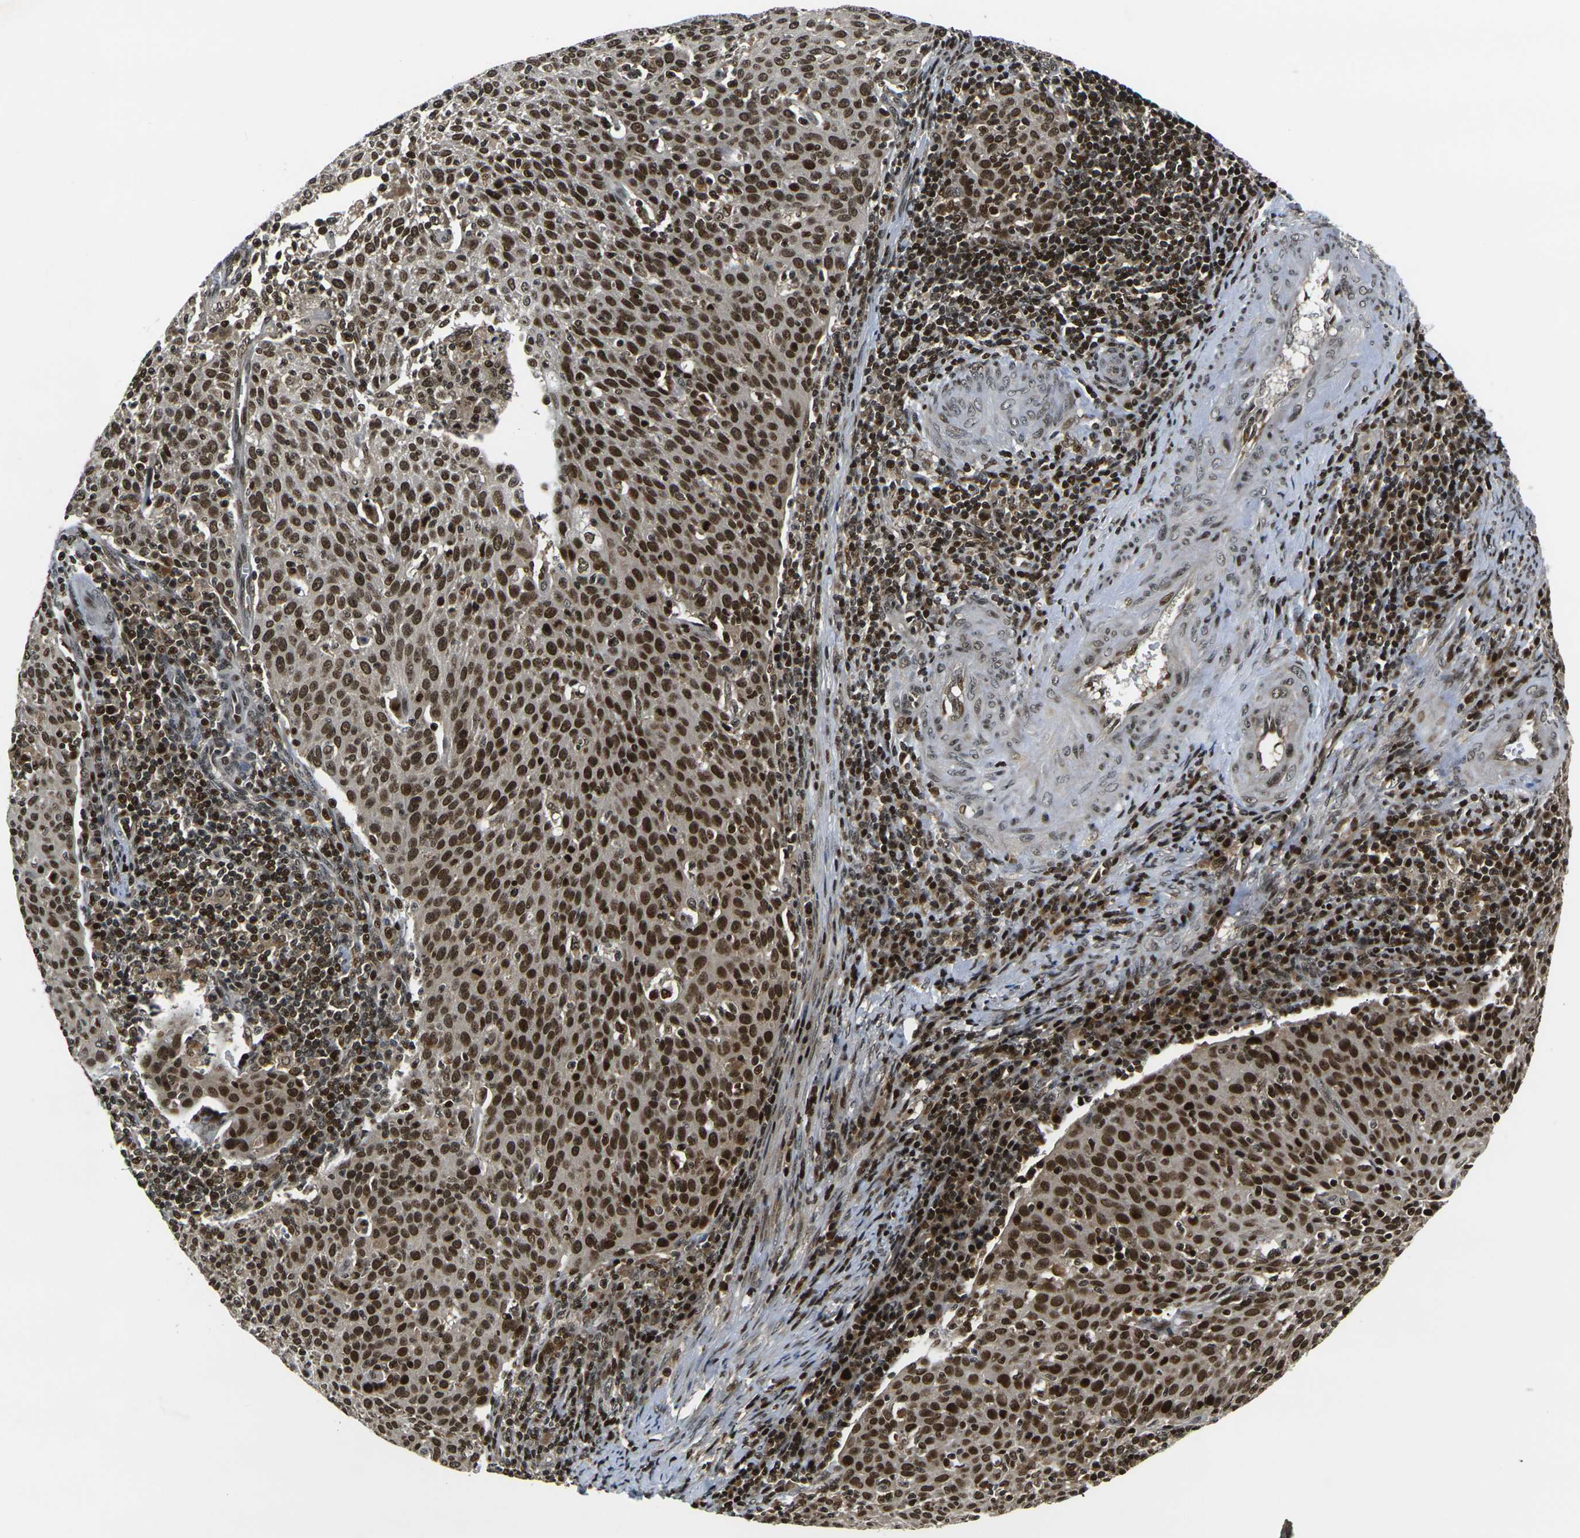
{"staining": {"intensity": "strong", "quantity": ">75%", "location": "cytoplasmic/membranous,nuclear"}, "tissue": "cervical cancer", "cell_type": "Tumor cells", "image_type": "cancer", "snomed": [{"axis": "morphology", "description": "Squamous cell carcinoma, NOS"}, {"axis": "topography", "description": "Cervix"}], "caption": "Cervical cancer (squamous cell carcinoma) stained for a protein (brown) demonstrates strong cytoplasmic/membranous and nuclear positive expression in about >75% of tumor cells.", "gene": "ACTL6A", "patient": {"sex": "female", "age": 38}}